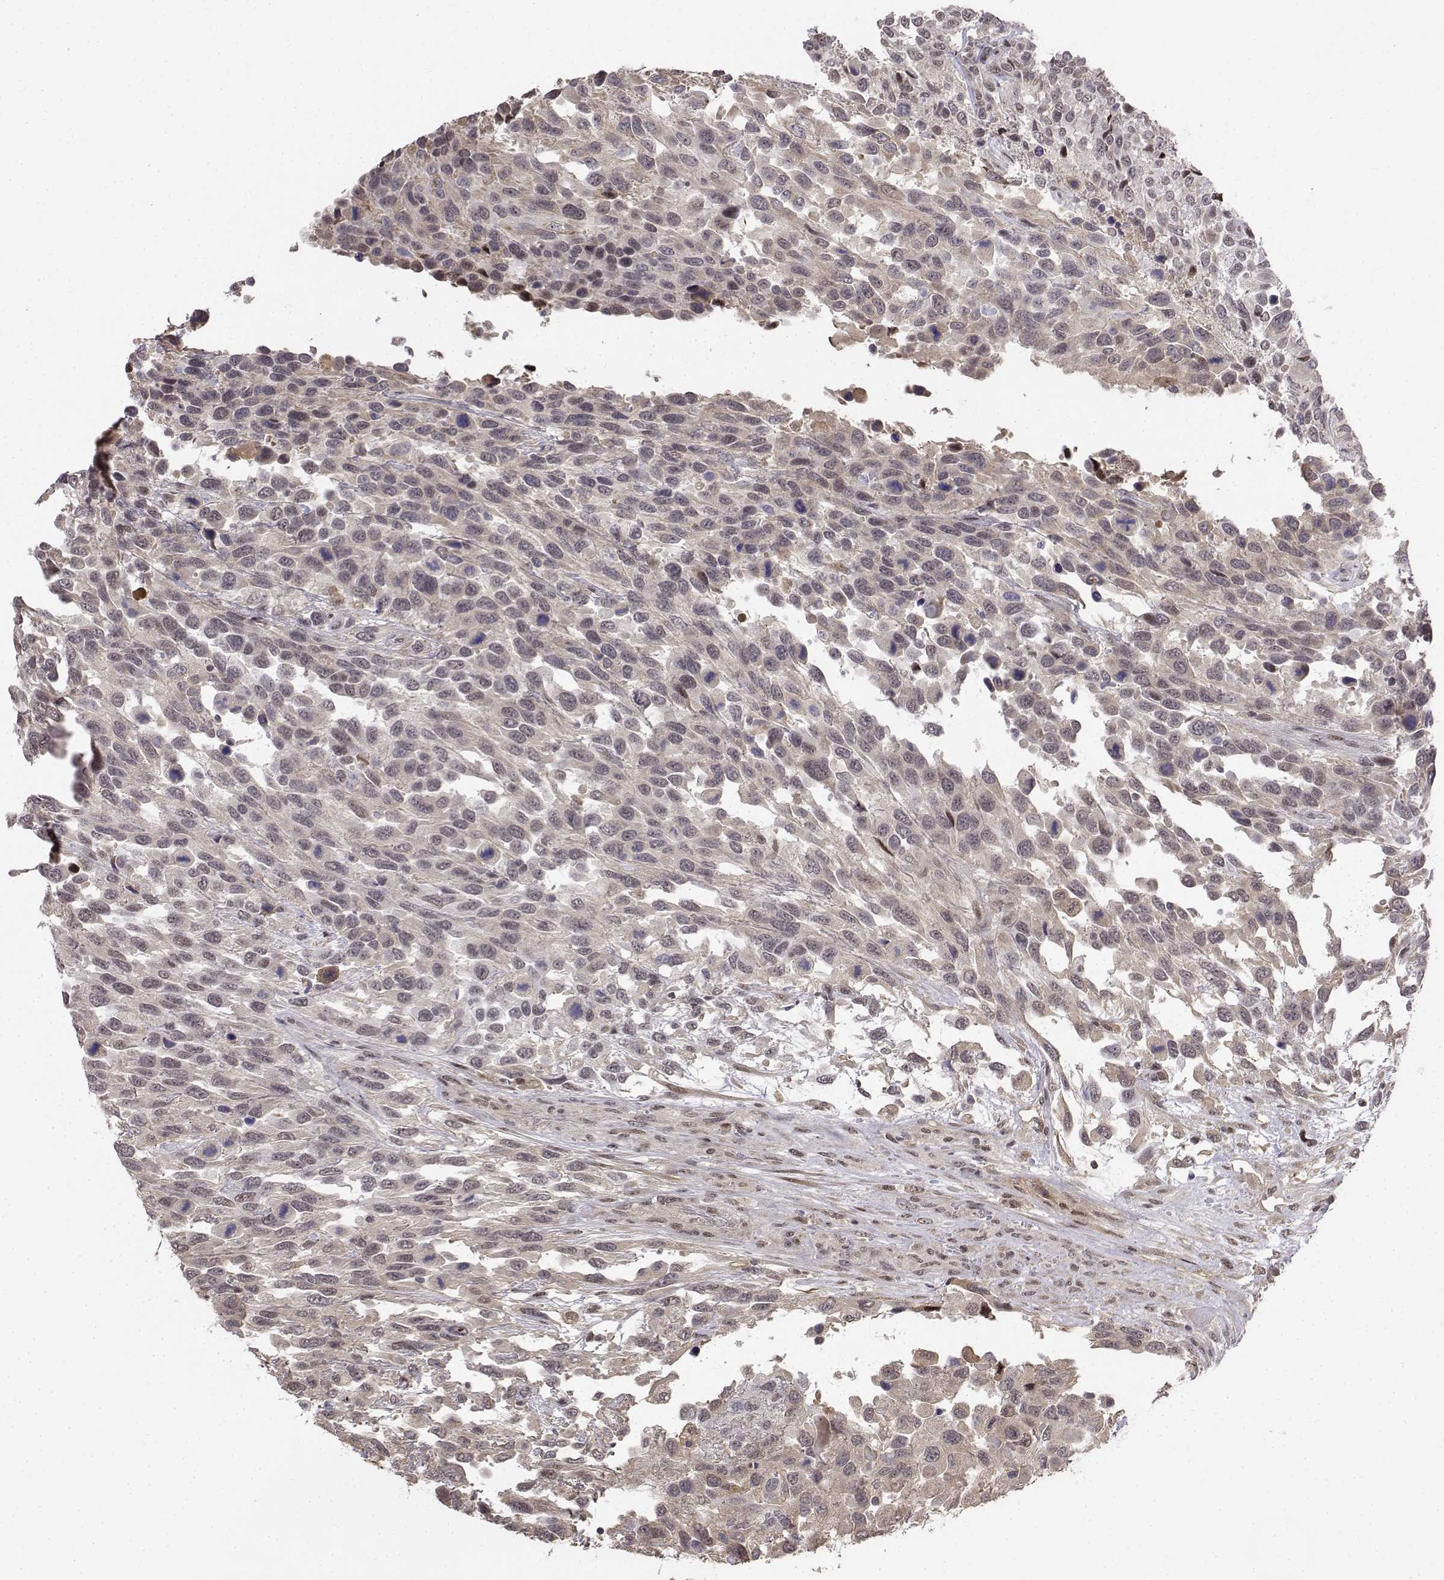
{"staining": {"intensity": "negative", "quantity": "none", "location": "none"}, "tissue": "urothelial cancer", "cell_type": "Tumor cells", "image_type": "cancer", "snomed": [{"axis": "morphology", "description": "Urothelial carcinoma, High grade"}, {"axis": "topography", "description": "Urinary bladder"}], "caption": "High-grade urothelial carcinoma stained for a protein using immunohistochemistry displays no staining tumor cells.", "gene": "ITGA7", "patient": {"sex": "female", "age": 70}}